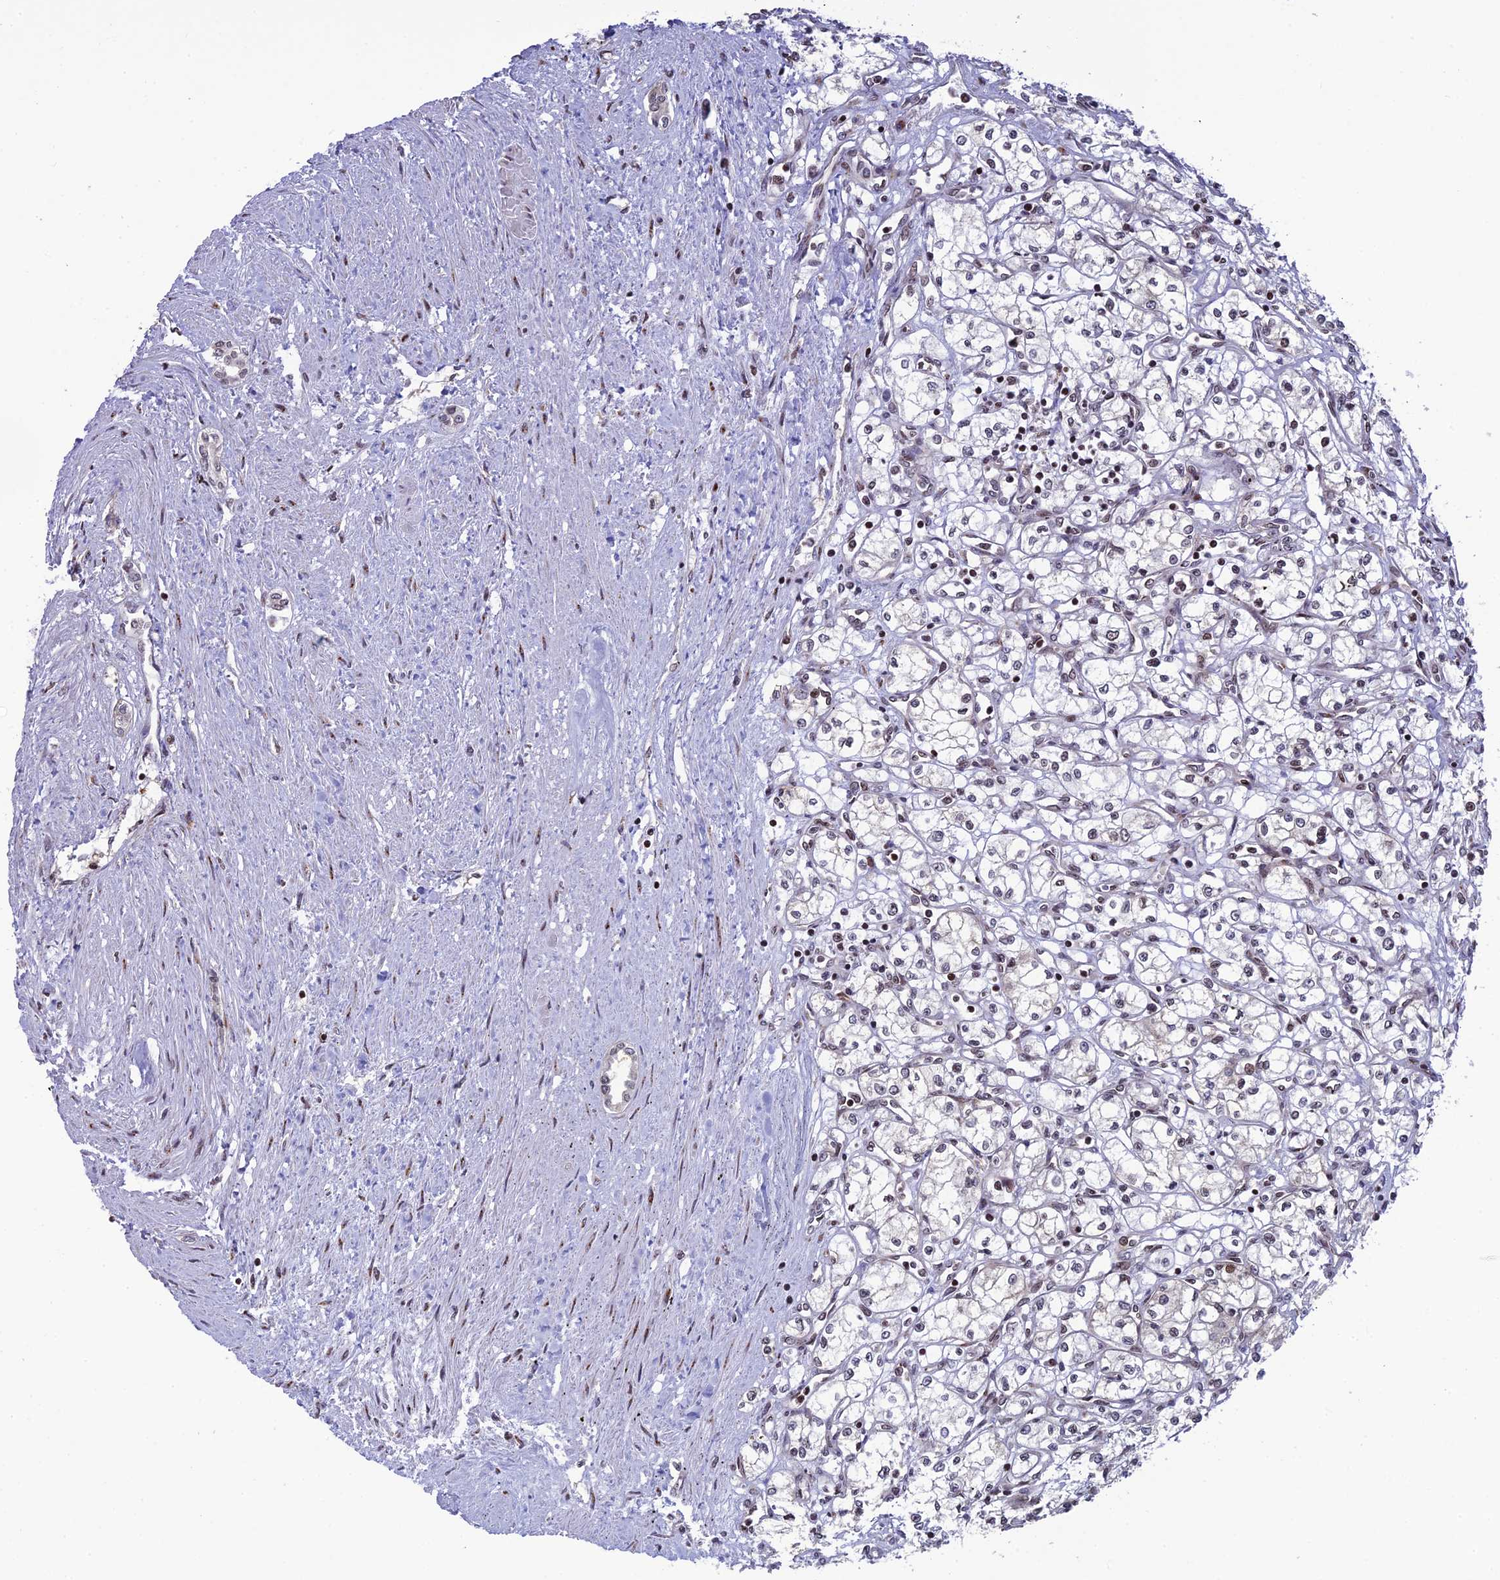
{"staining": {"intensity": "weak", "quantity": "25%-75%", "location": "nuclear"}, "tissue": "renal cancer", "cell_type": "Tumor cells", "image_type": "cancer", "snomed": [{"axis": "morphology", "description": "Adenocarcinoma, NOS"}, {"axis": "topography", "description": "Kidney"}], "caption": "A high-resolution histopathology image shows immunohistochemistry staining of adenocarcinoma (renal), which exhibits weak nuclear positivity in about 25%-75% of tumor cells.", "gene": "SMIM7", "patient": {"sex": "male", "age": 59}}